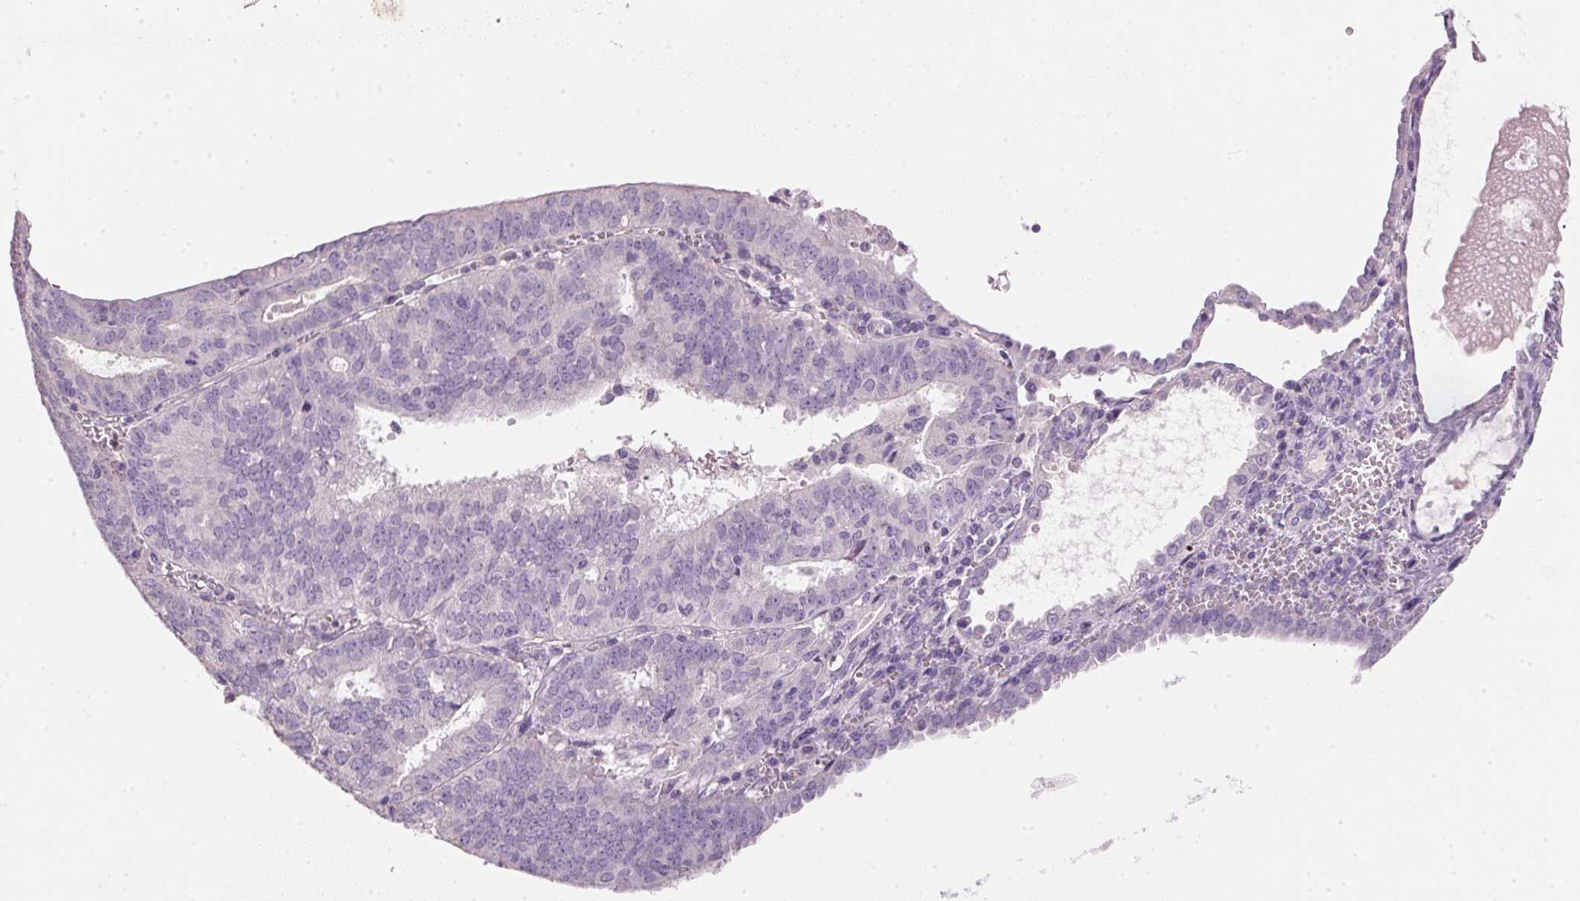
{"staining": {"intensity": "negative", "quantity": "none", "location": "none"}, "tissue": "cervical cancer", "cell_type": "Tumor cells", "image_type": "cancer", "snomed": [{"axis": "morphology", "description": "Adenocarcinoma, NOS"}, {"axis": "topography", "description": "Cervix"}], "caption": "Cervical cancer stained for a protein using immunohistochemistry (IHC) reveals no expression tumor cells.", "gene": "HSD17B1", "patient": {"sex": "female", "age": 56}}